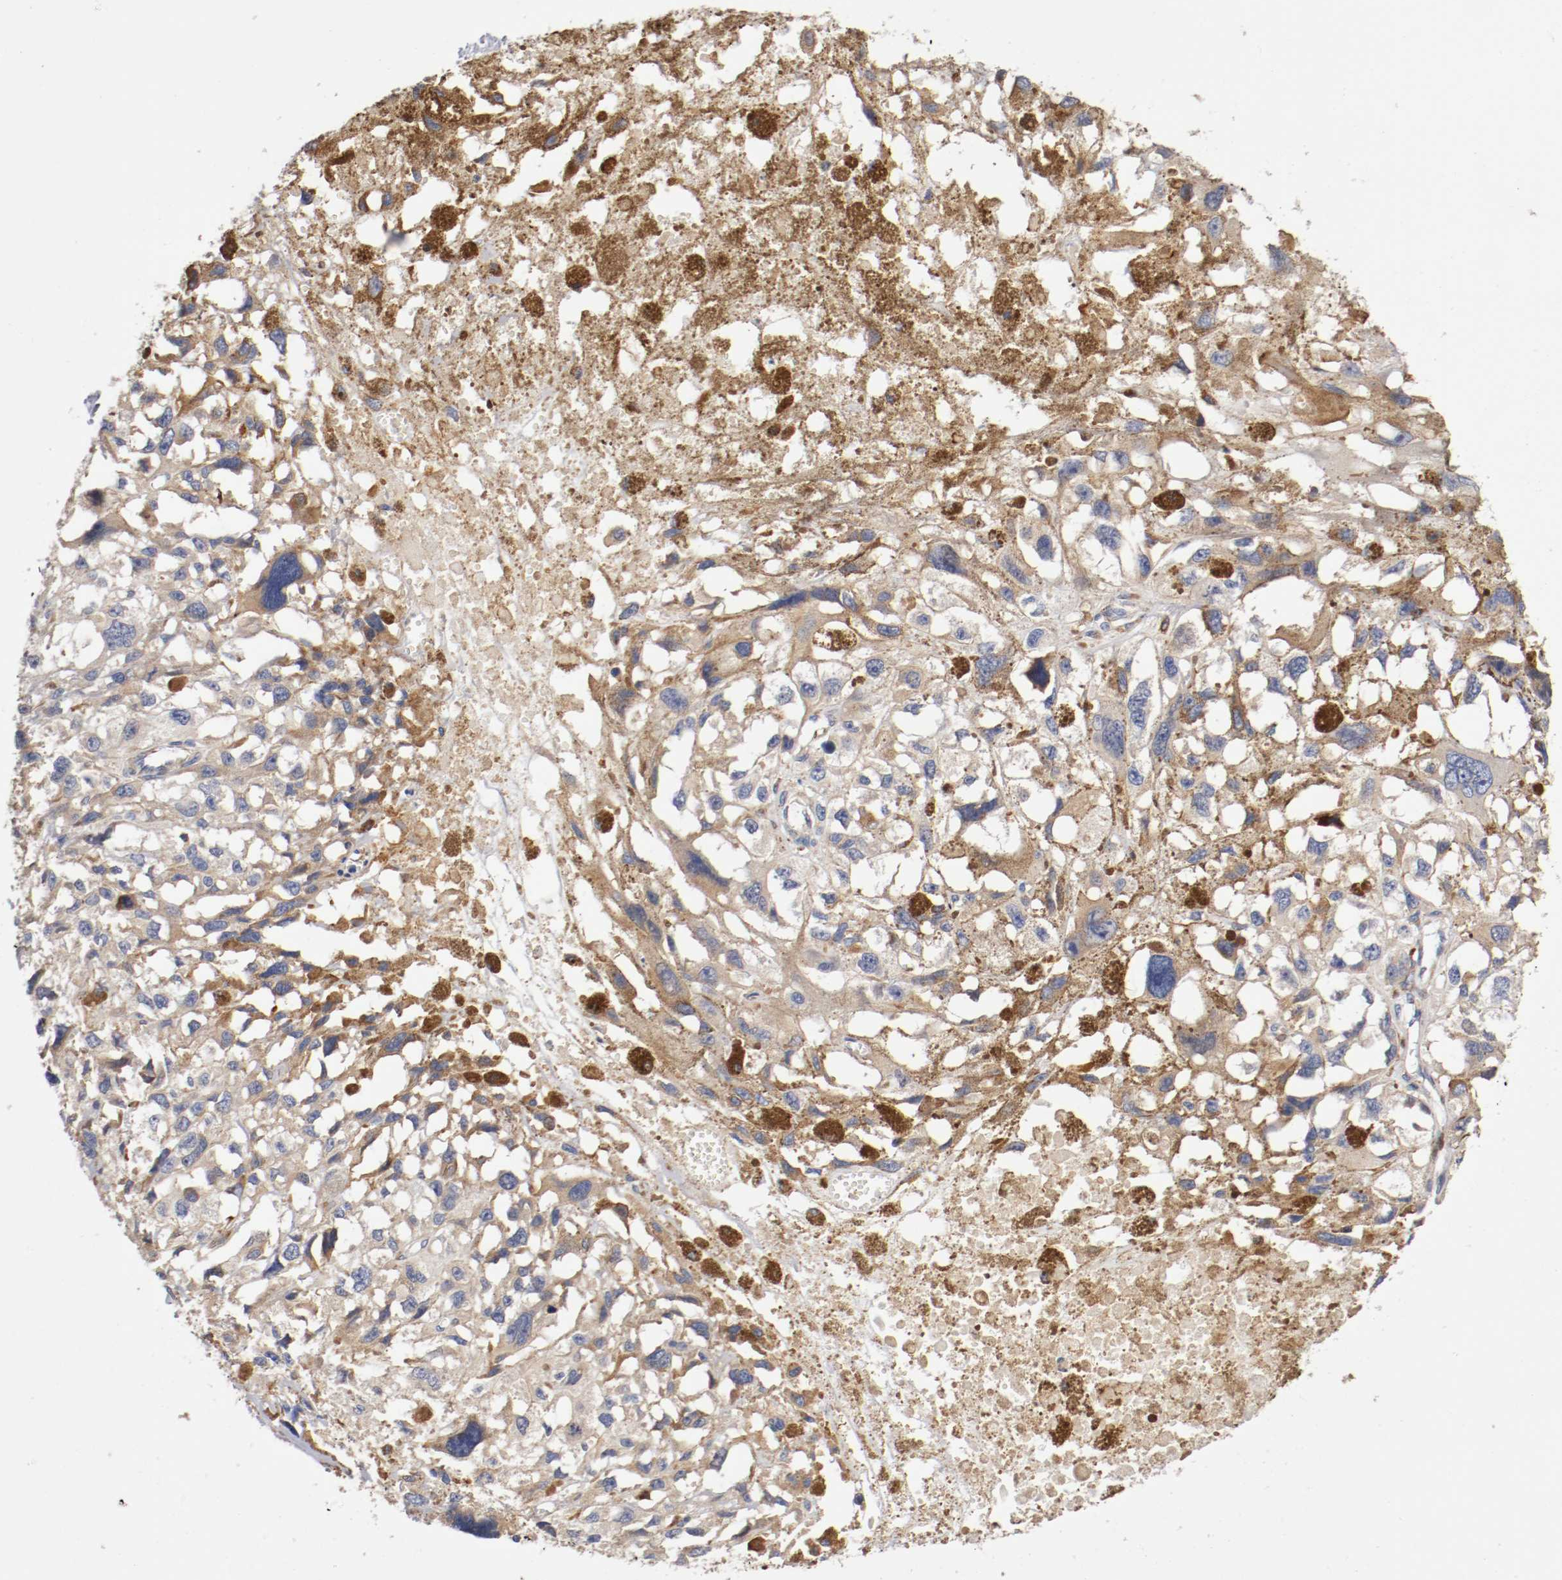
{"staining": {"intensity": "weak", "quantity": ">75%", "location": "cytoplasmic/membranous"}, "tissue": "melanoma", "cell_type": "Tumor cells", "image_type": "cancer", "snomed": [{"axis": "morphology", "description": "Malignant melanoma, Metastatic site"}, {"axis": "topography", "description": "Lymph node"}], "caption": "A low amount of weak cytoplasmic/membranous staining is appreciated in about >75% of tumor cells in malignant melanoma (metastatic site) tissue.", "gene": "TNFSF13", "patient": {"sex": "male", "age": 59}}